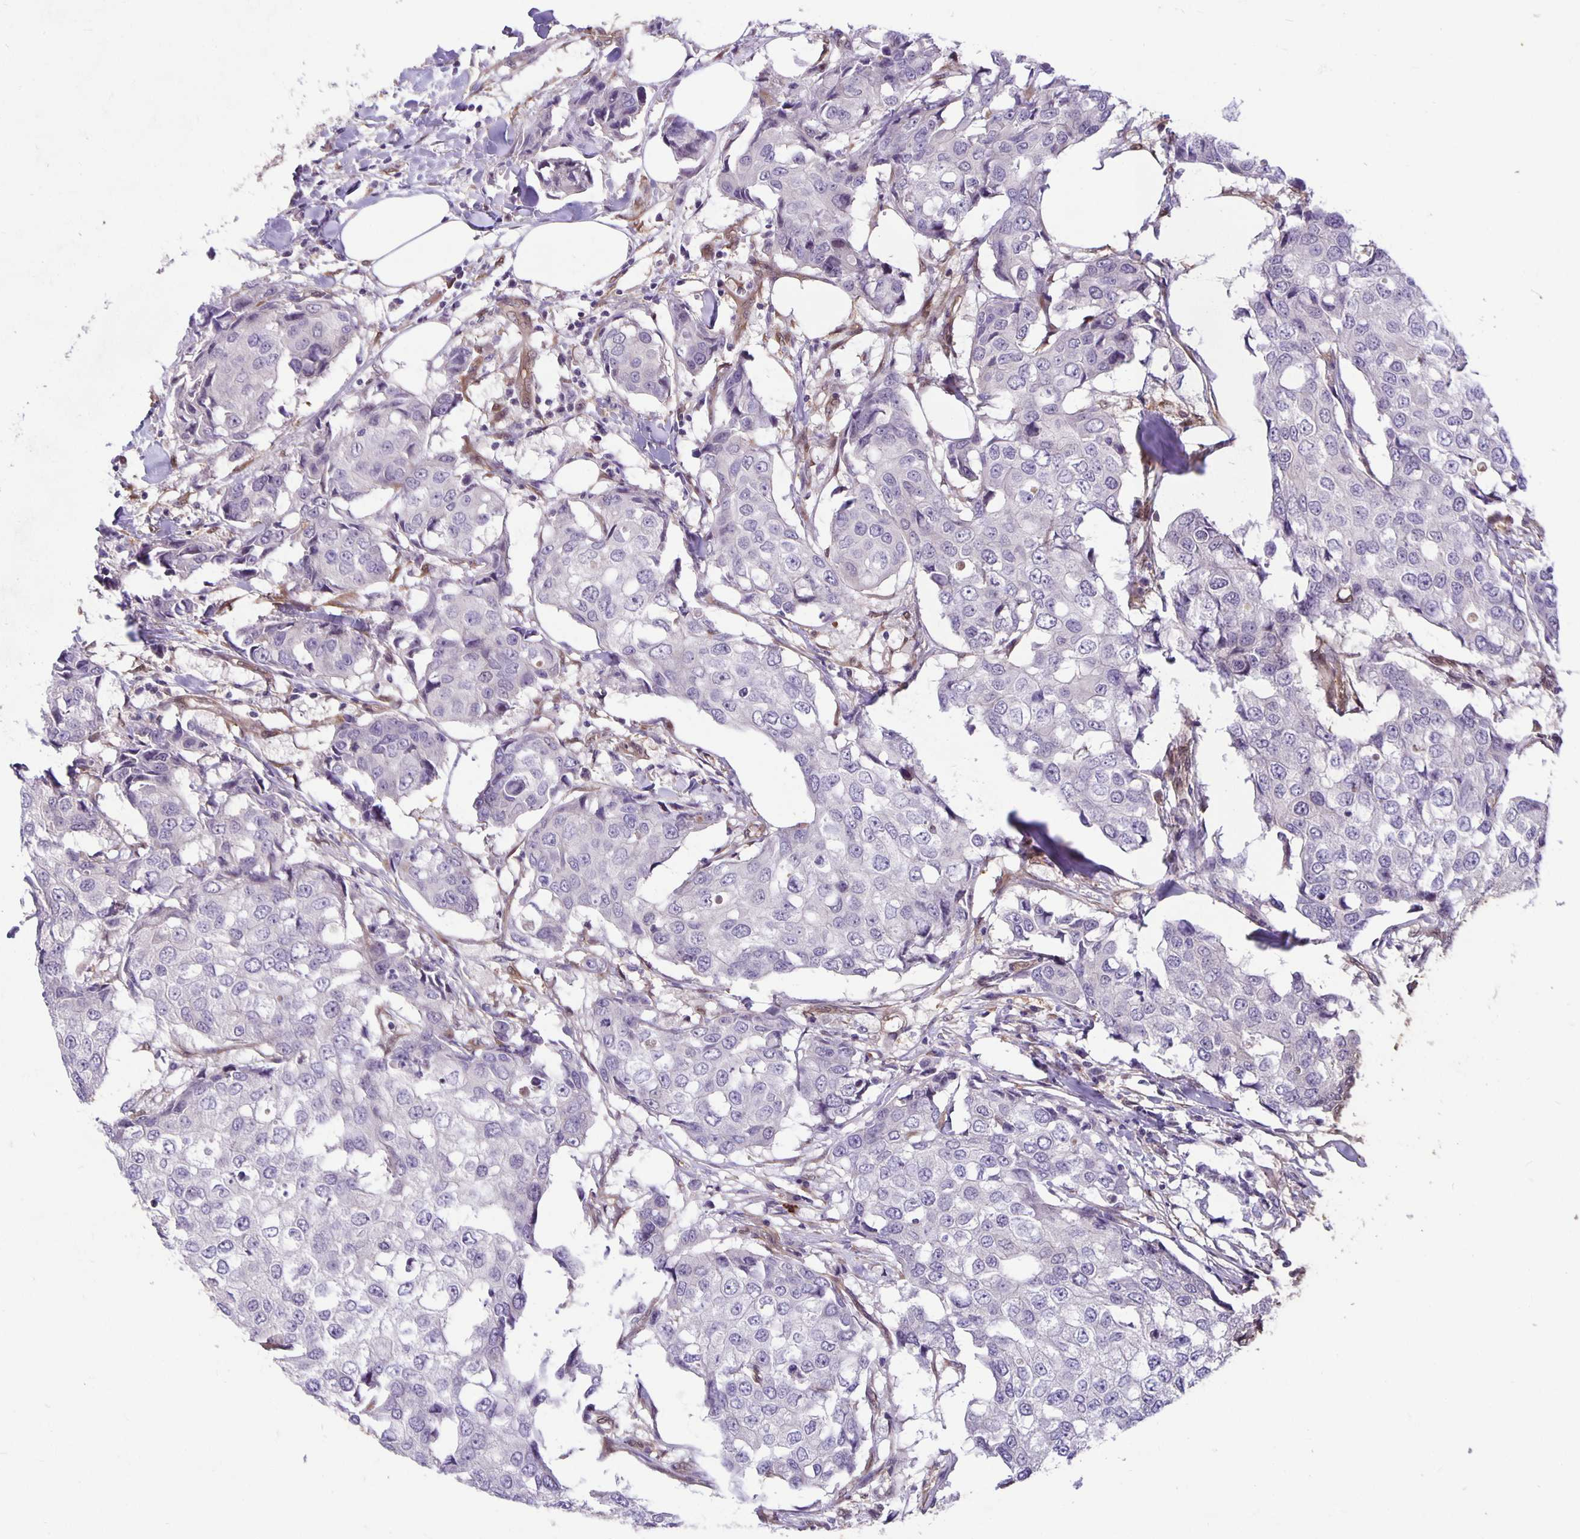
{"staining": {"intensity": "negative", "quantity": "none", "location": "none"}, "tissue": "breast cancer", "cell_type": "Tumor cells", "image_type": "cancer", "snomed": [{"axis": "morphology", "description": "Duct carcinoma"}, {"axis": "topography", "description": "Breast"}], "caption": "The histopathology image reveals no staining of tumor cells in breast cancer (invasive ductal carcinoma).", "gene": "TAX1BP3", "patient": {"sex": "female", "age": 27}}